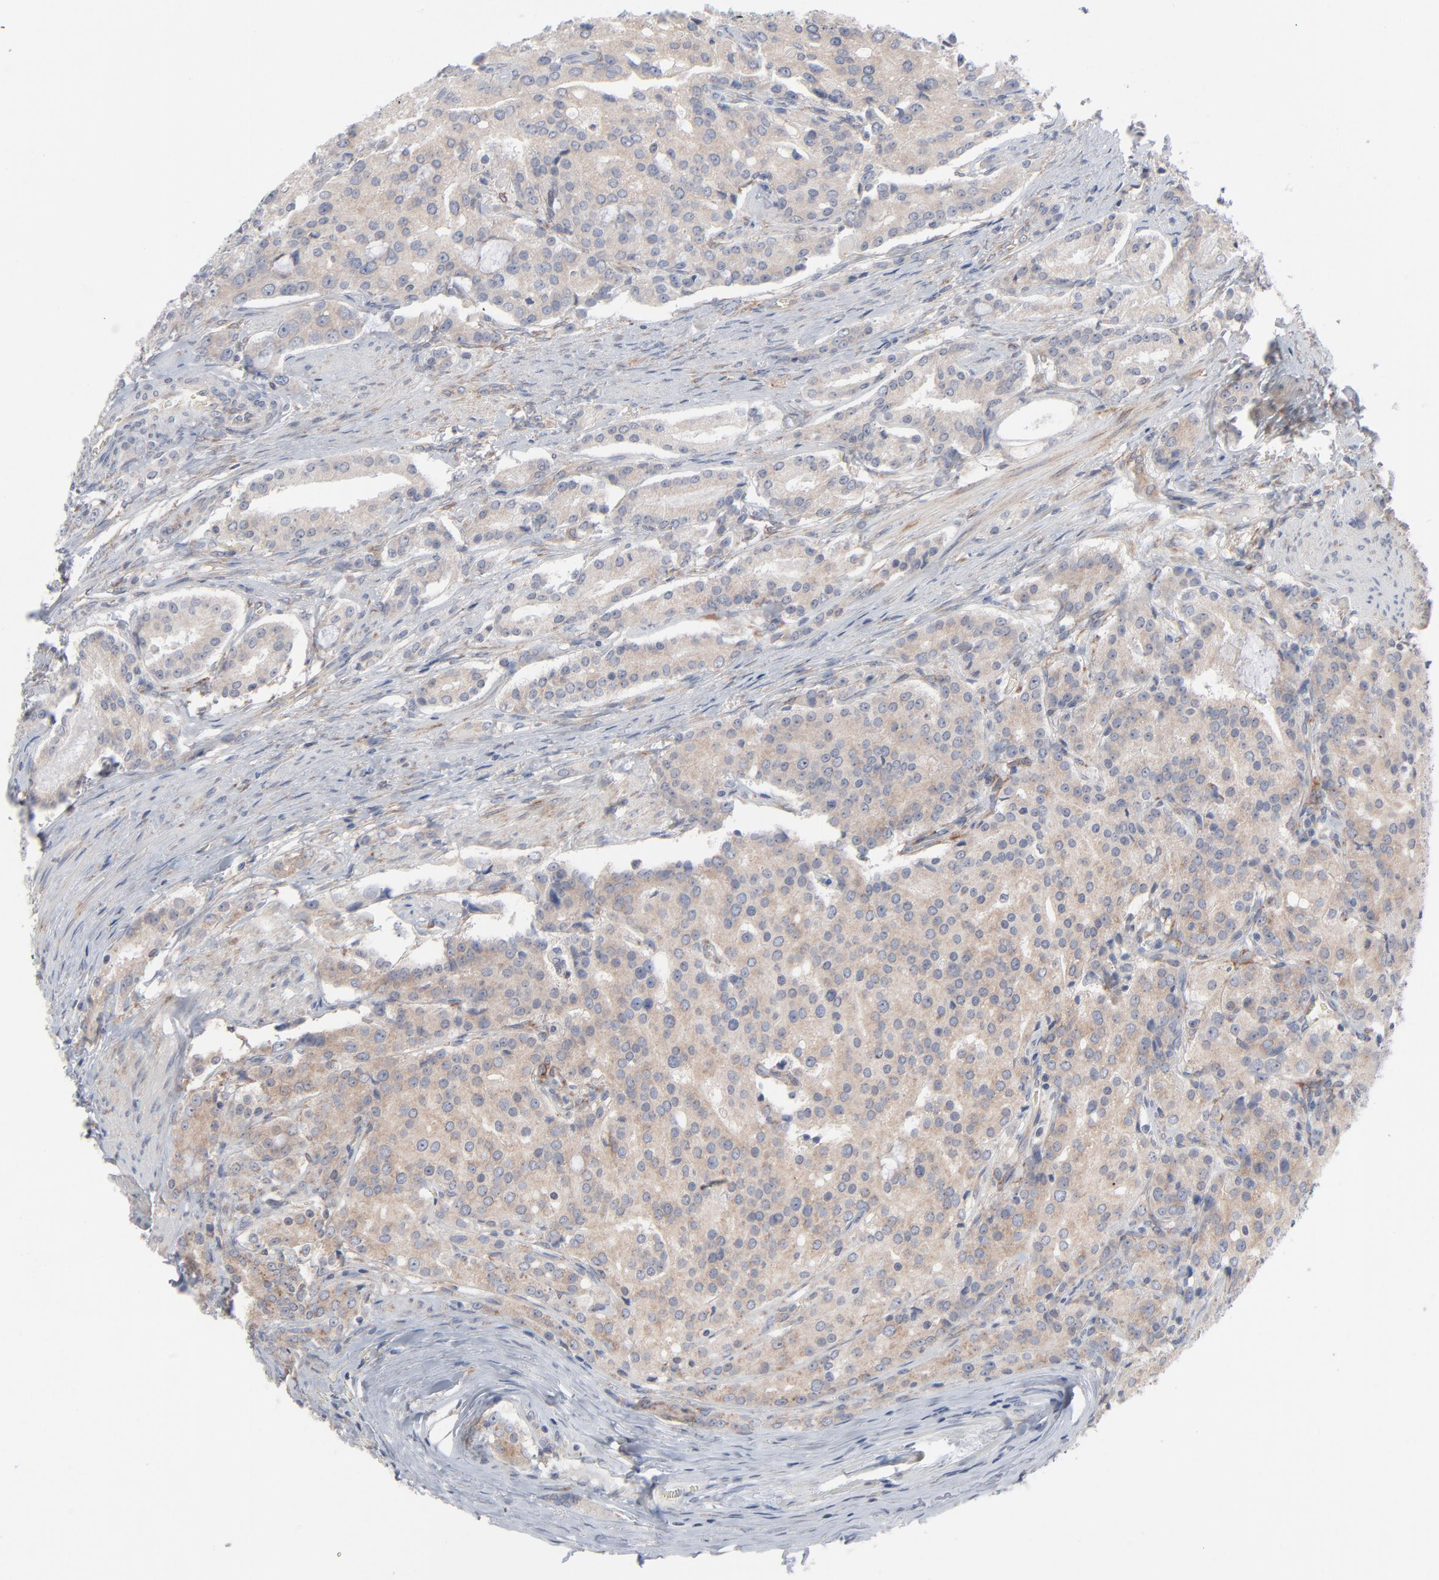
{"staining": {"intensity": "weak", "quantity": ">75%", "location": "cytoplasmic/membranous"}, "tissue": "prostate cancer", "cell_type": "Tumor cells", "image_type": "cancer", "snomed": [{"axis": "morphology", "description": "Adenocarcinoma, Medium grade"}, {"axis": "topography", "description": "Prostate"}], "caption": "A micrograph showing weak cytoplasmic/membranous positivity in approximately >75% of tumor cells in prostate cancer, as visualized by brown immunohistochemical staining.", "gene": "KDSR", "patient": {"sex": "male", "age": 72}}